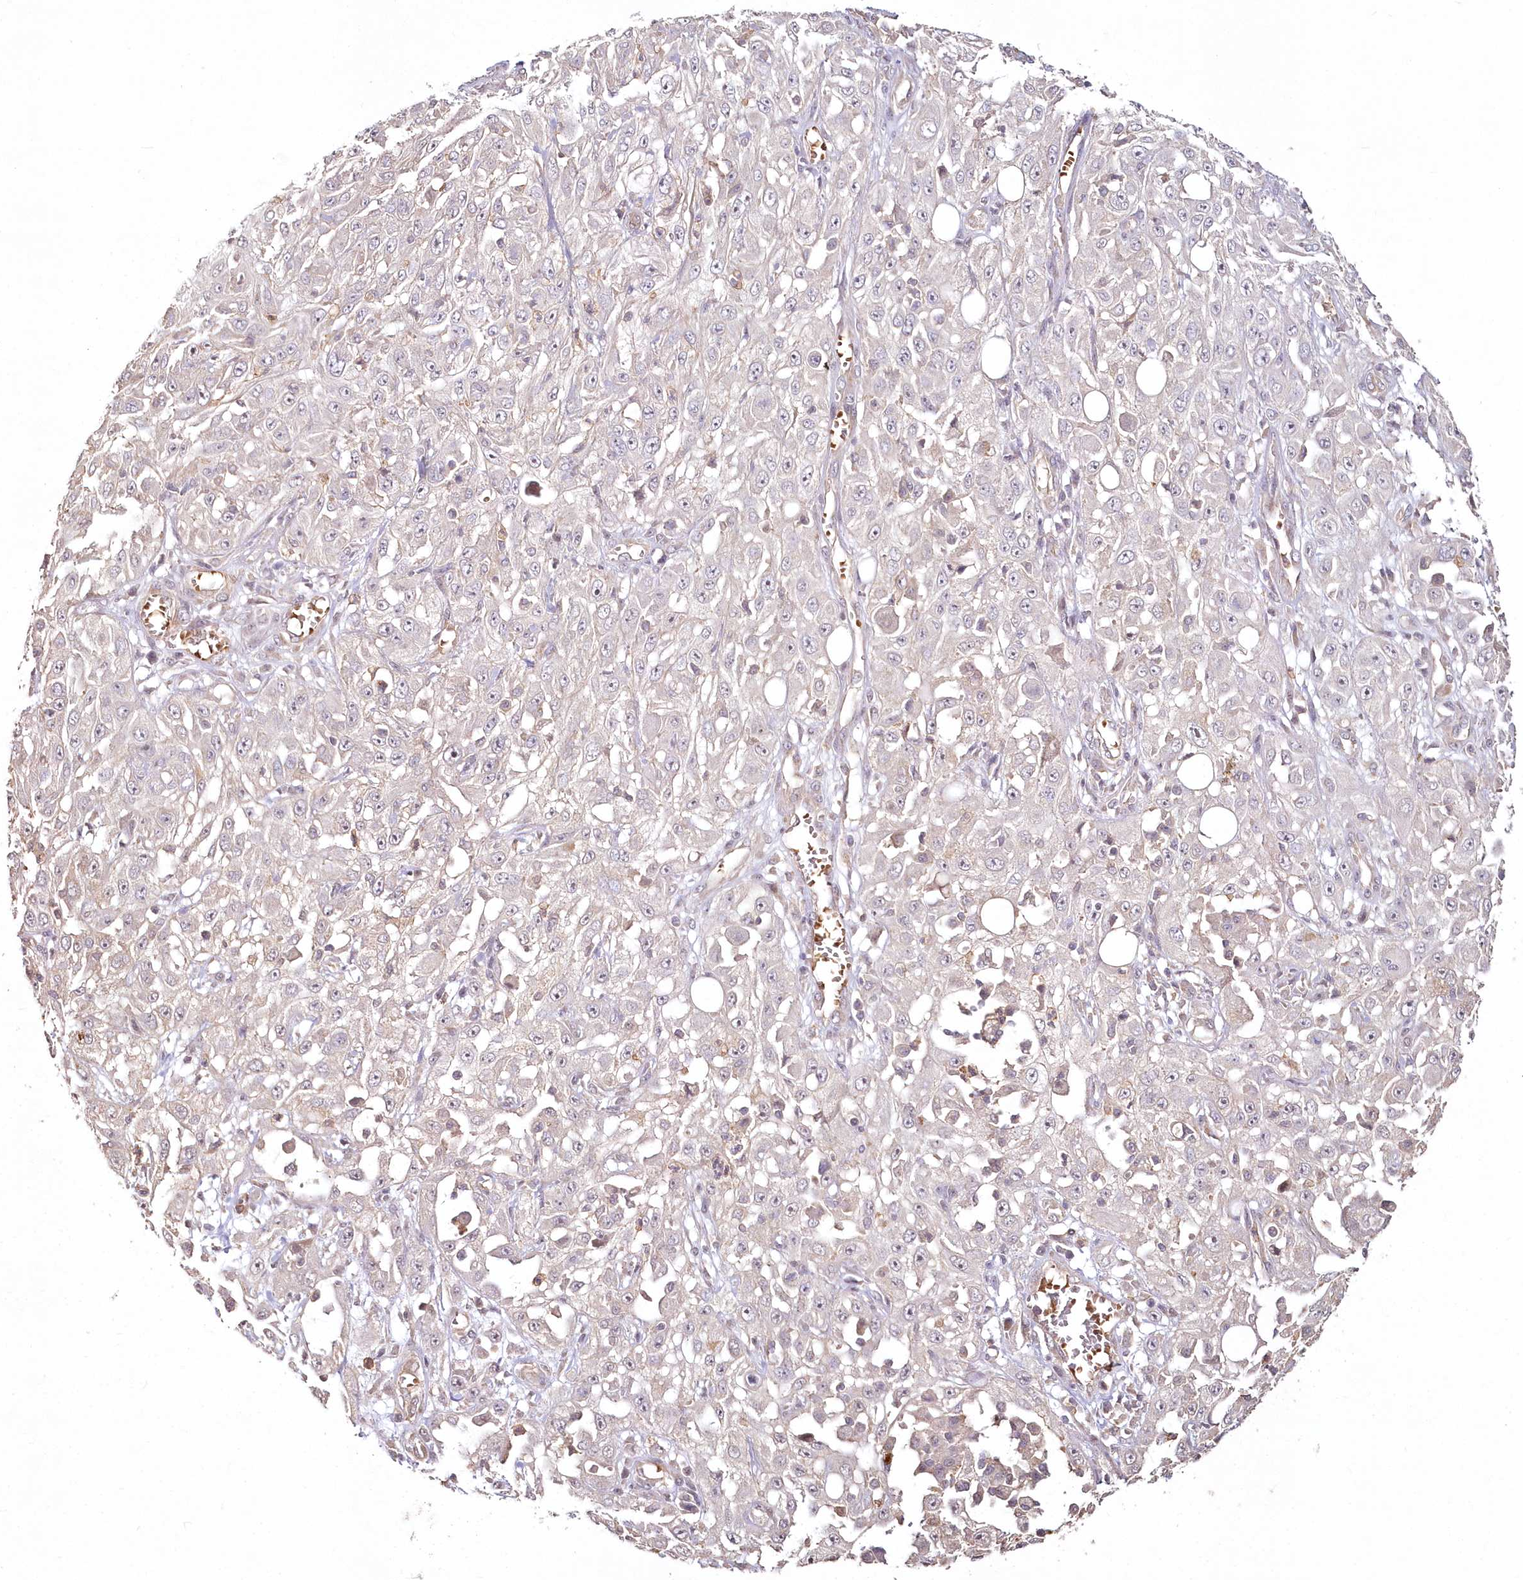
{"staining": {"intensity": "negative", "quantity": "none", "location": "none"}, "tissue": "skin cancer", "cell_type": "Tumor cells", "image_type": "cancer", "snomed": [{"axis": "morphology", "description": "Squamous cell carcinoma, NOS"}, {"axis": "morphology", "description": "Squamous cell carcinoma, metastatic, NOS"}, {"axis": "topography", "description": "Skin"}, {"axis": "topography", "description": "Lymph node"}], "caption": "Immunohistochemical staining of skin cancer shows no significant positivity in tumor cells. The staining was performed using DAB to visualize the protein expression in brown, while the nuclei were stained in blue with hematoxylin (Magnification: 20x).", "gene": "HYCC2", "patient": {"sex": "male", "age": 75}}